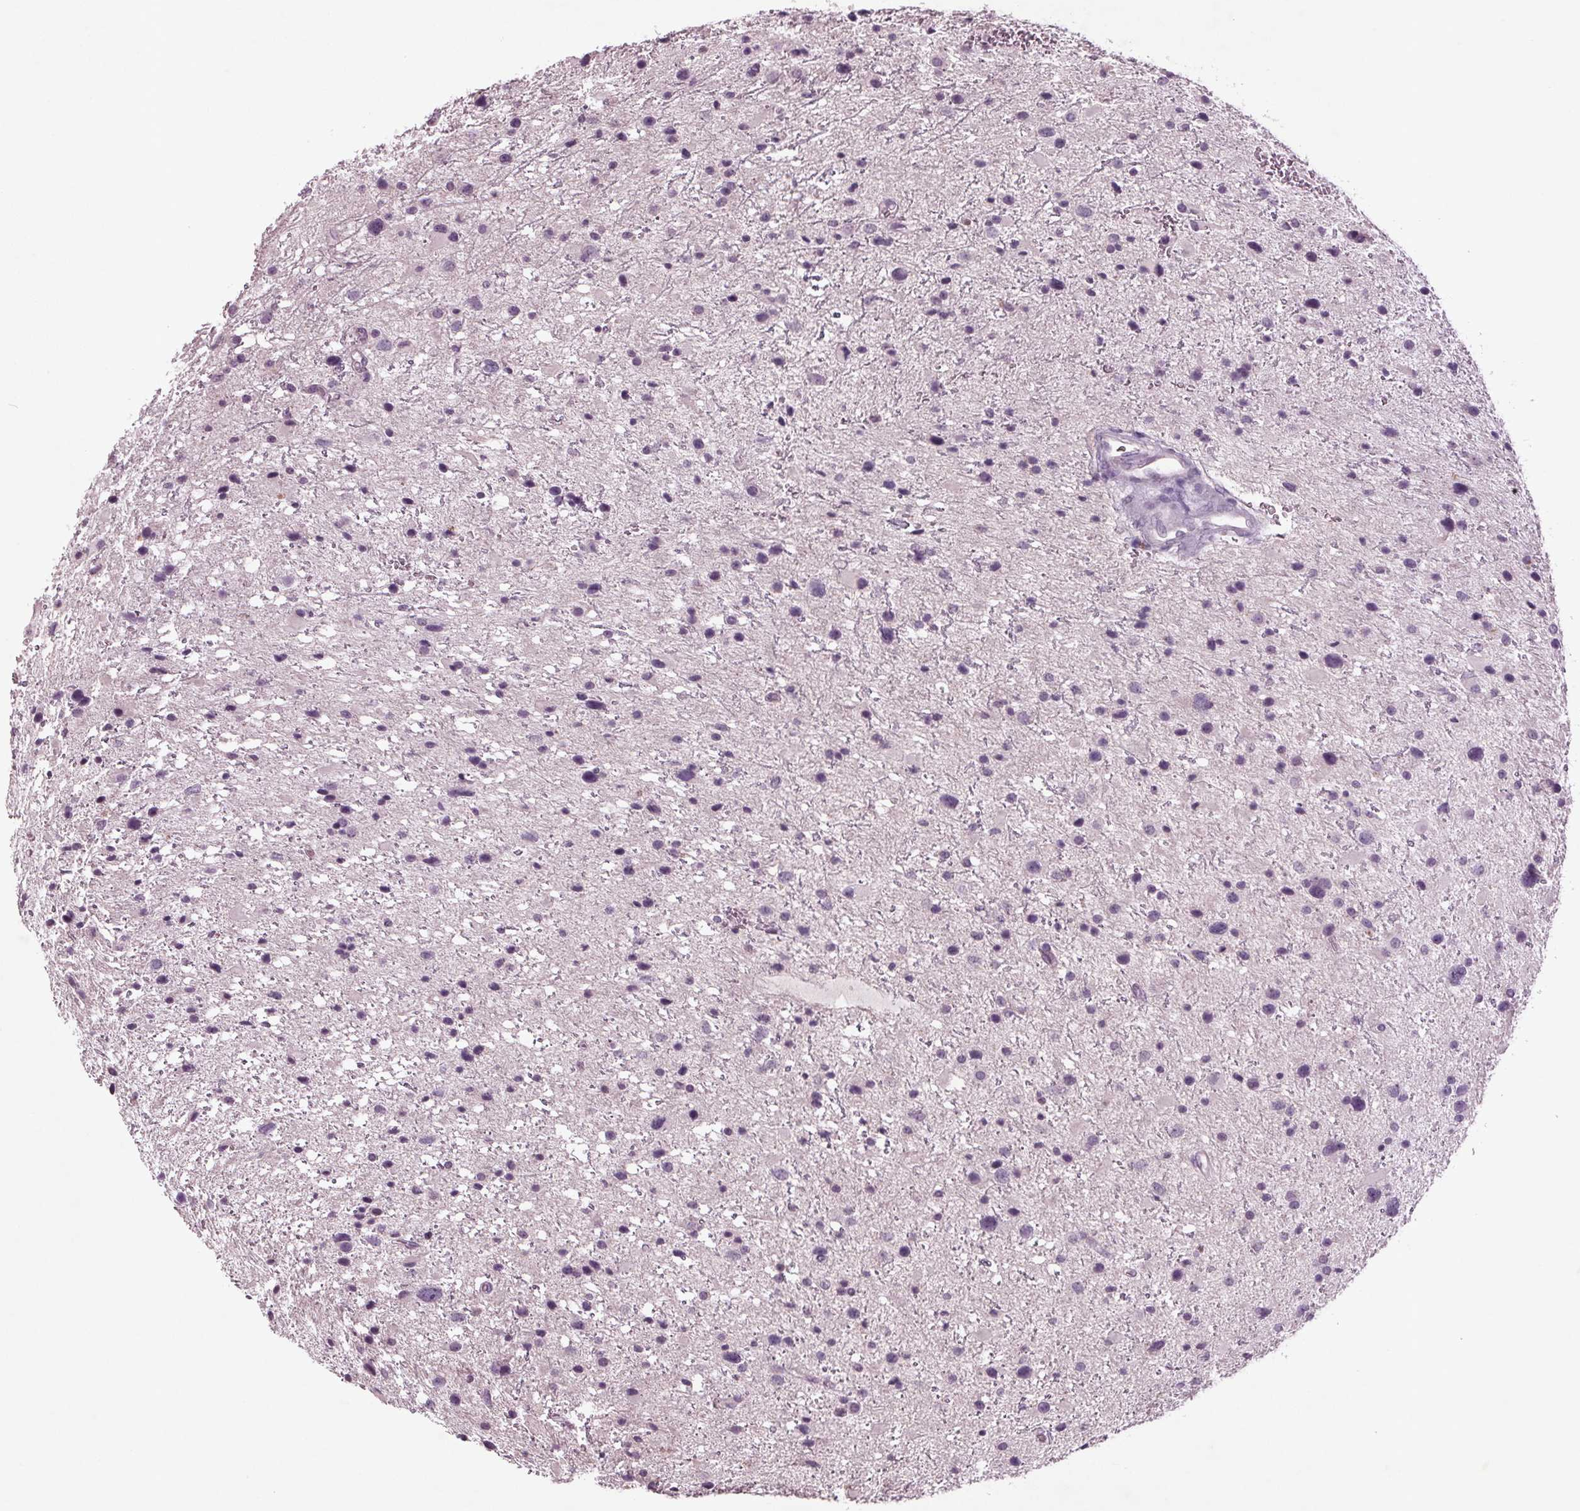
{"staining": {"intensity": "negative", "quantity": "none", "location": "none"}, "tissue": "glioma", "cell_type": "Tumor cells", "image_type": "cancer", "snomed": [{"axis": "morphology", "description": "Glioma, malignant, Low grade"}, {"axis": "topography", "description": "Brain"}], "caption": "A histopathology image of human glioma is negative for staining in tumor cells.", "gene": "BHLHE22", "patient": {"sex": "female", "age": 32}}